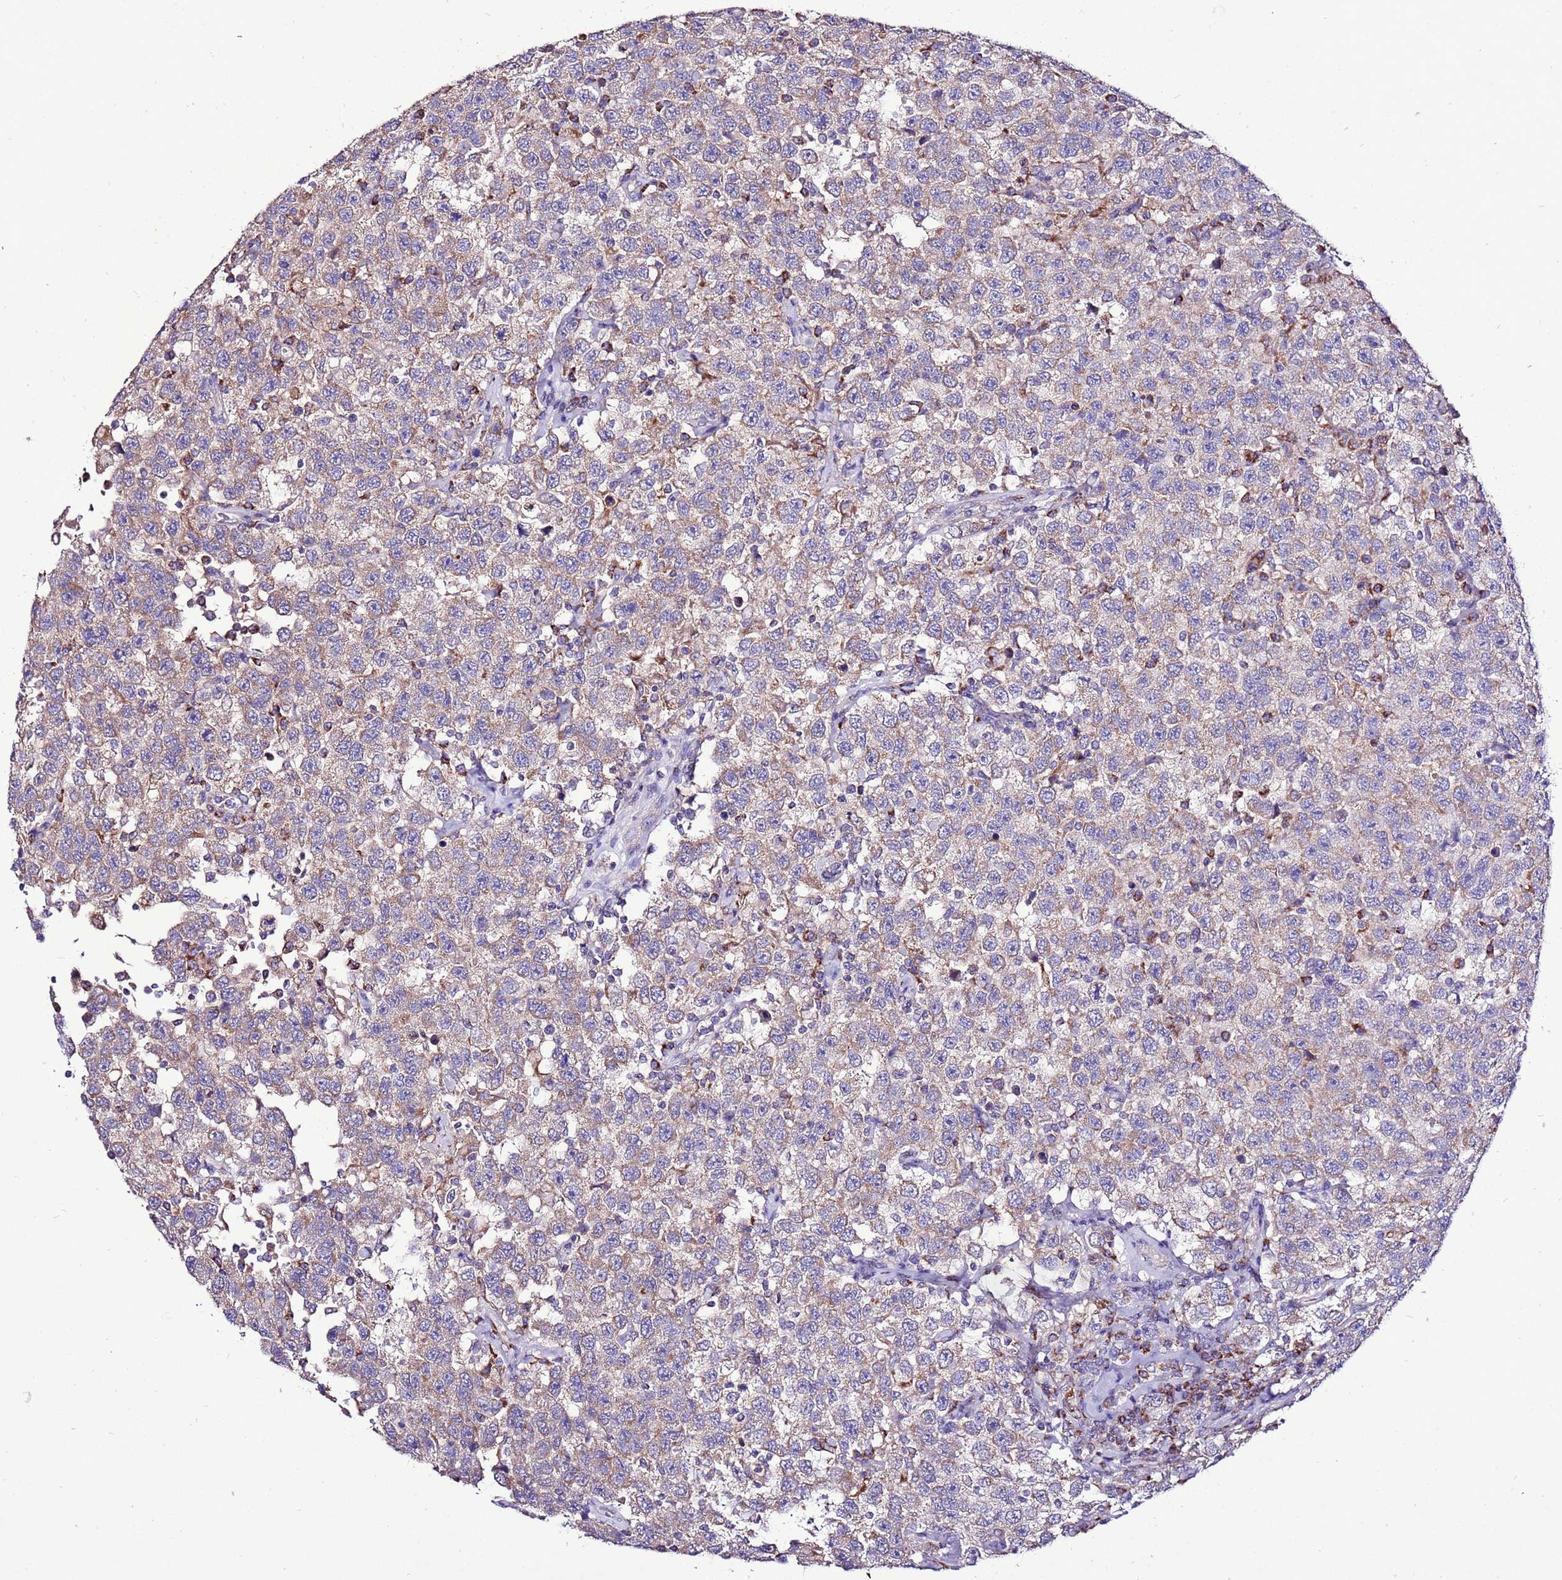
{"staining": {"intensity": "weak", "quantity": "25%-75%", "location": "cytoplasmic/membranous"}, "tissue": "testis cancer", "cell_type": "Tumor cells", "image_type": "cancer", "snomed": [{"axis": "morphology", "description": "Seminoma, NOS"}, {"axis": "topography", "description": "Testis"}], "caption": "Protein expression analysis of human testis cancer (seminoma) reveals weak cytoplasmic/membranous expression in about 25%-75% of tumor cells.", "gene": "TMEM106C", "patient": {"sex": "male", "age": 41}}